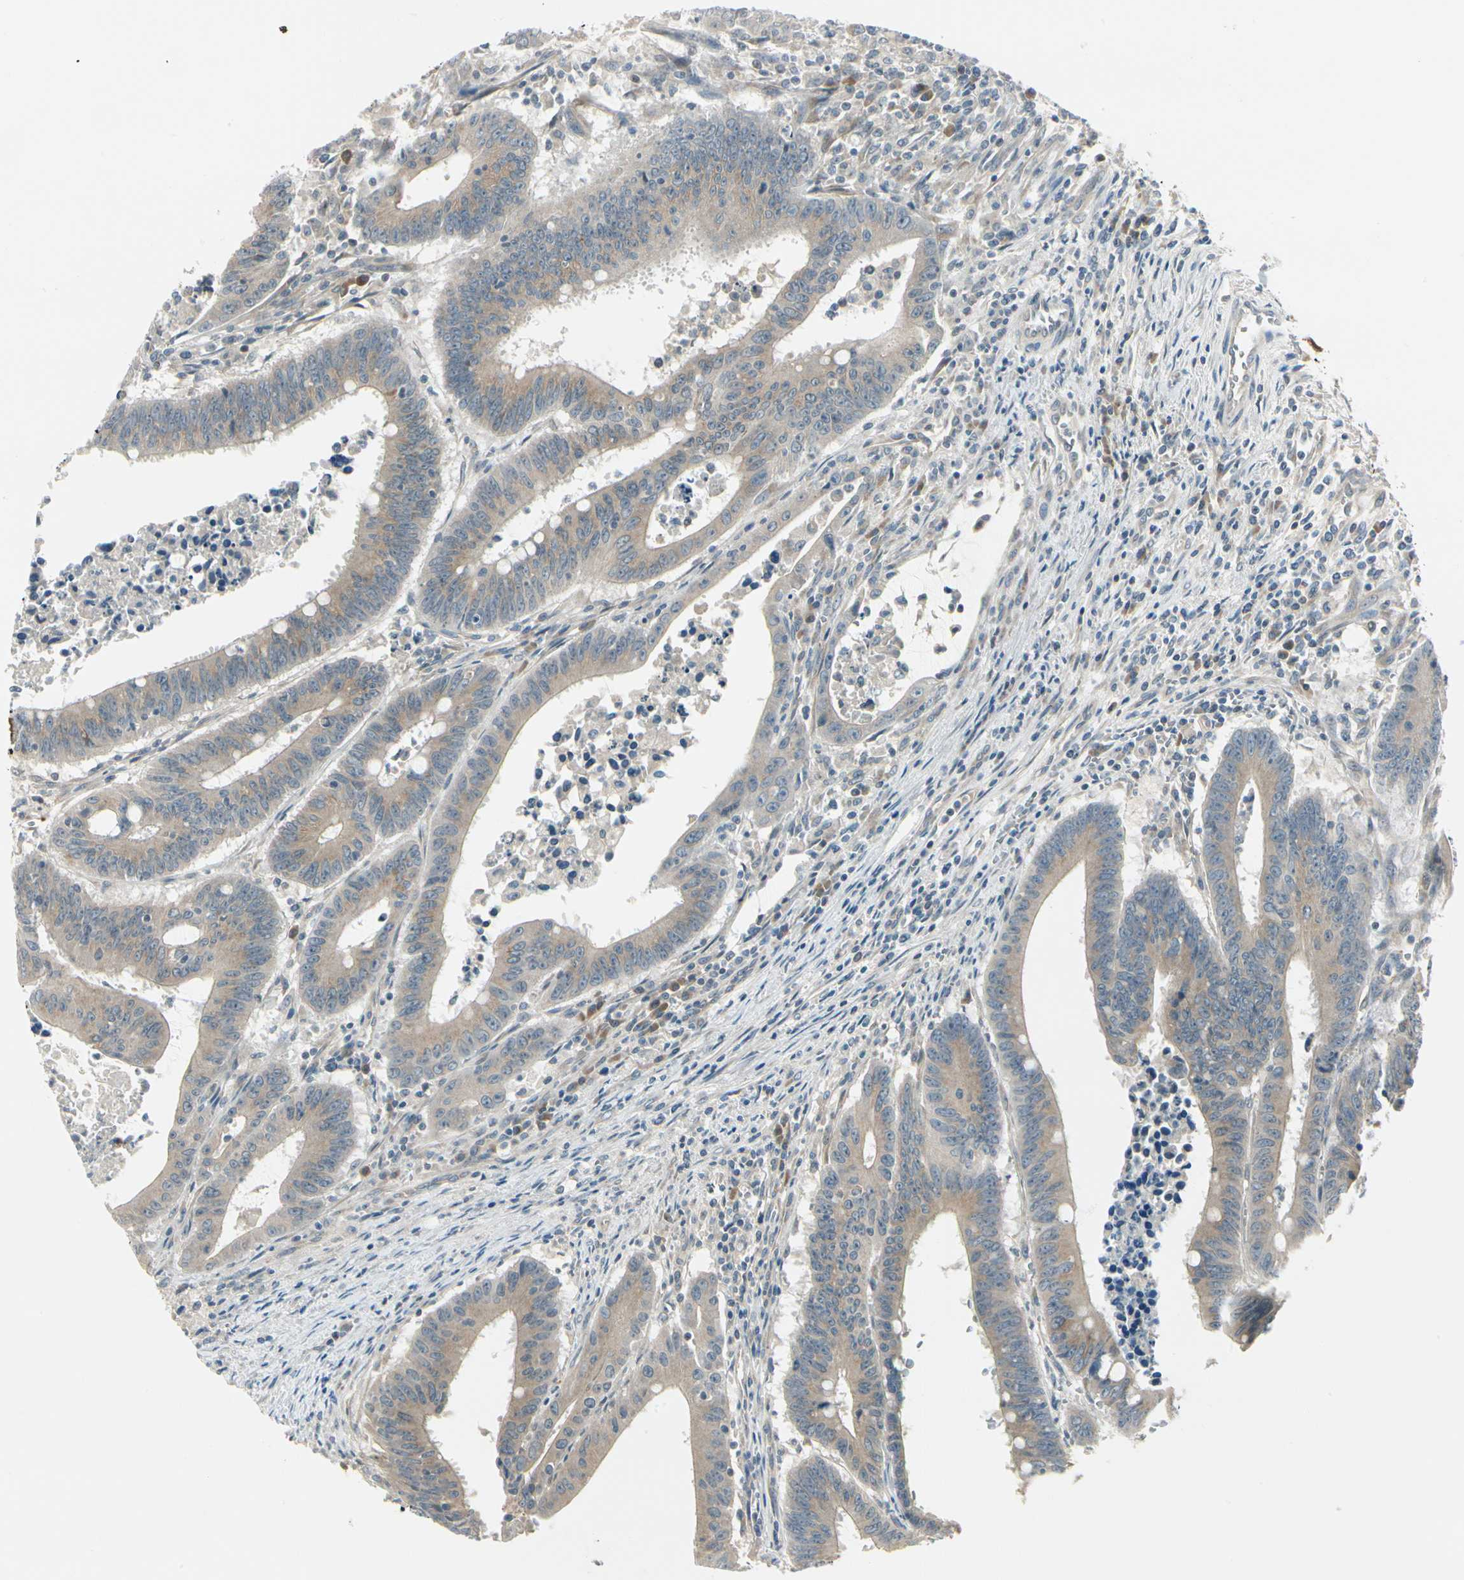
{"staining": {"intensity": "moderate", "quantity": ">75%", "location": "cytoplasmic/membranous"}, "tissue": "colorectal cancer", "cell_type": "Tumor cells", "image_type": "cancer", "snomed": [{"axis": "morphology", "description": "Adenocarcinoma, NOS"}, {"axis": "topography", "description": "Colon"}], "caption": "Immunohistochemistry (IHC) staining of colorectal cancer, which displays medium levels of moderate cytoplasmic/membranous staining in about >75% of tumor cells indicating moderate cytoplasmic/membranous protein staining. The staining was performed using DAB (brown) for protein detection and nuclei were counterstained in hematoxylin (blue).", "gene": "BNIP1", "patient": {"sex": "male", "age": 45}}